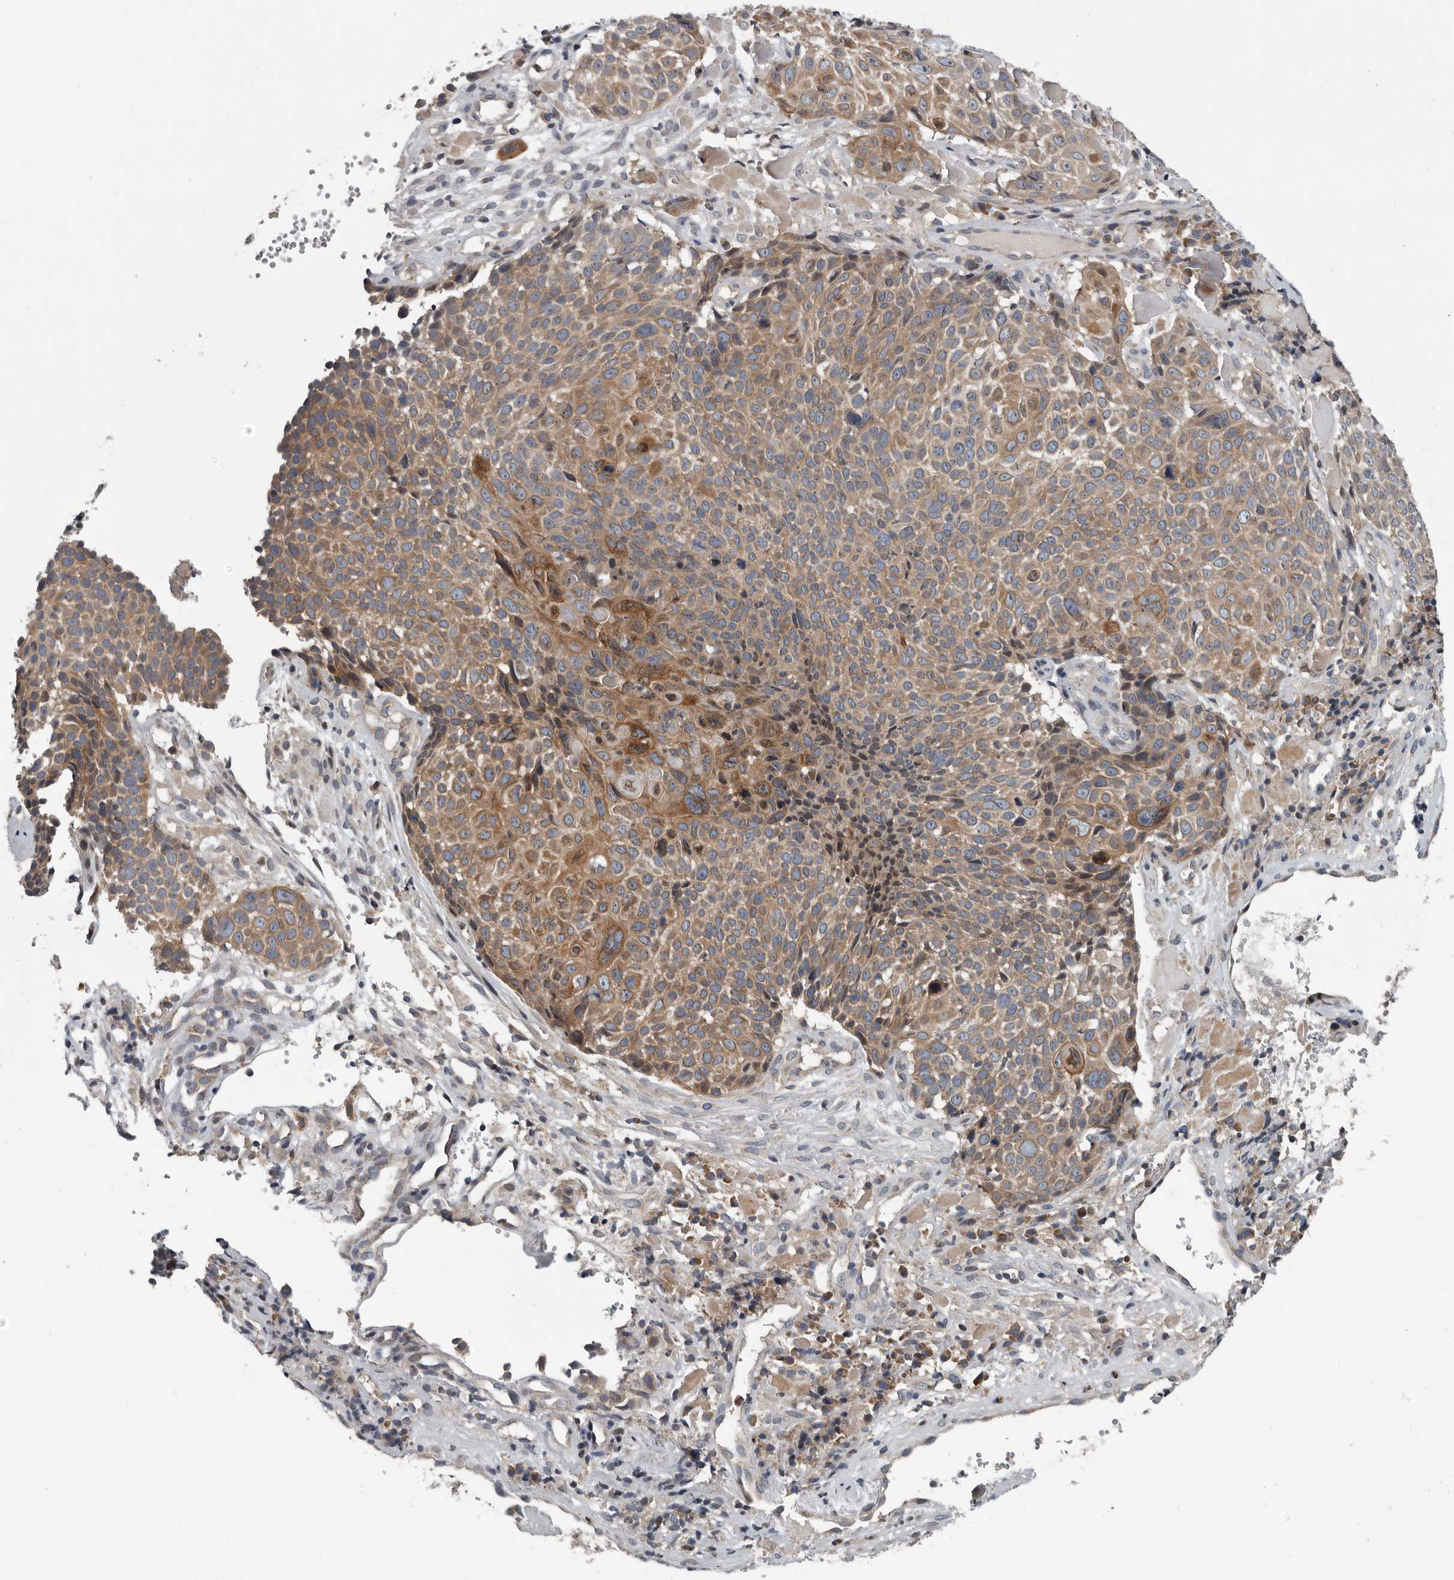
{"staining": {"intensity": "moderate", "quantity": ">75%", "location": "cytoplasmic/membranous"}, "tissue": "cervical cancer", "cell_type": "Tumor cells", "image_type": "cancer", "snomed": [{"axis": "morphology", "description": "Squamous cell carcinoma, NOS"}, {"axis": "topography", "description": "Cervix"}], "caption": "Moderate cytoplasmic/membranous protein positivity is appreciated in approximately >75% of tumor cells in cervical squamous cell carcinoma.", "gene": "TMEM199", "patient": {"sex": "female", "age": 74}}